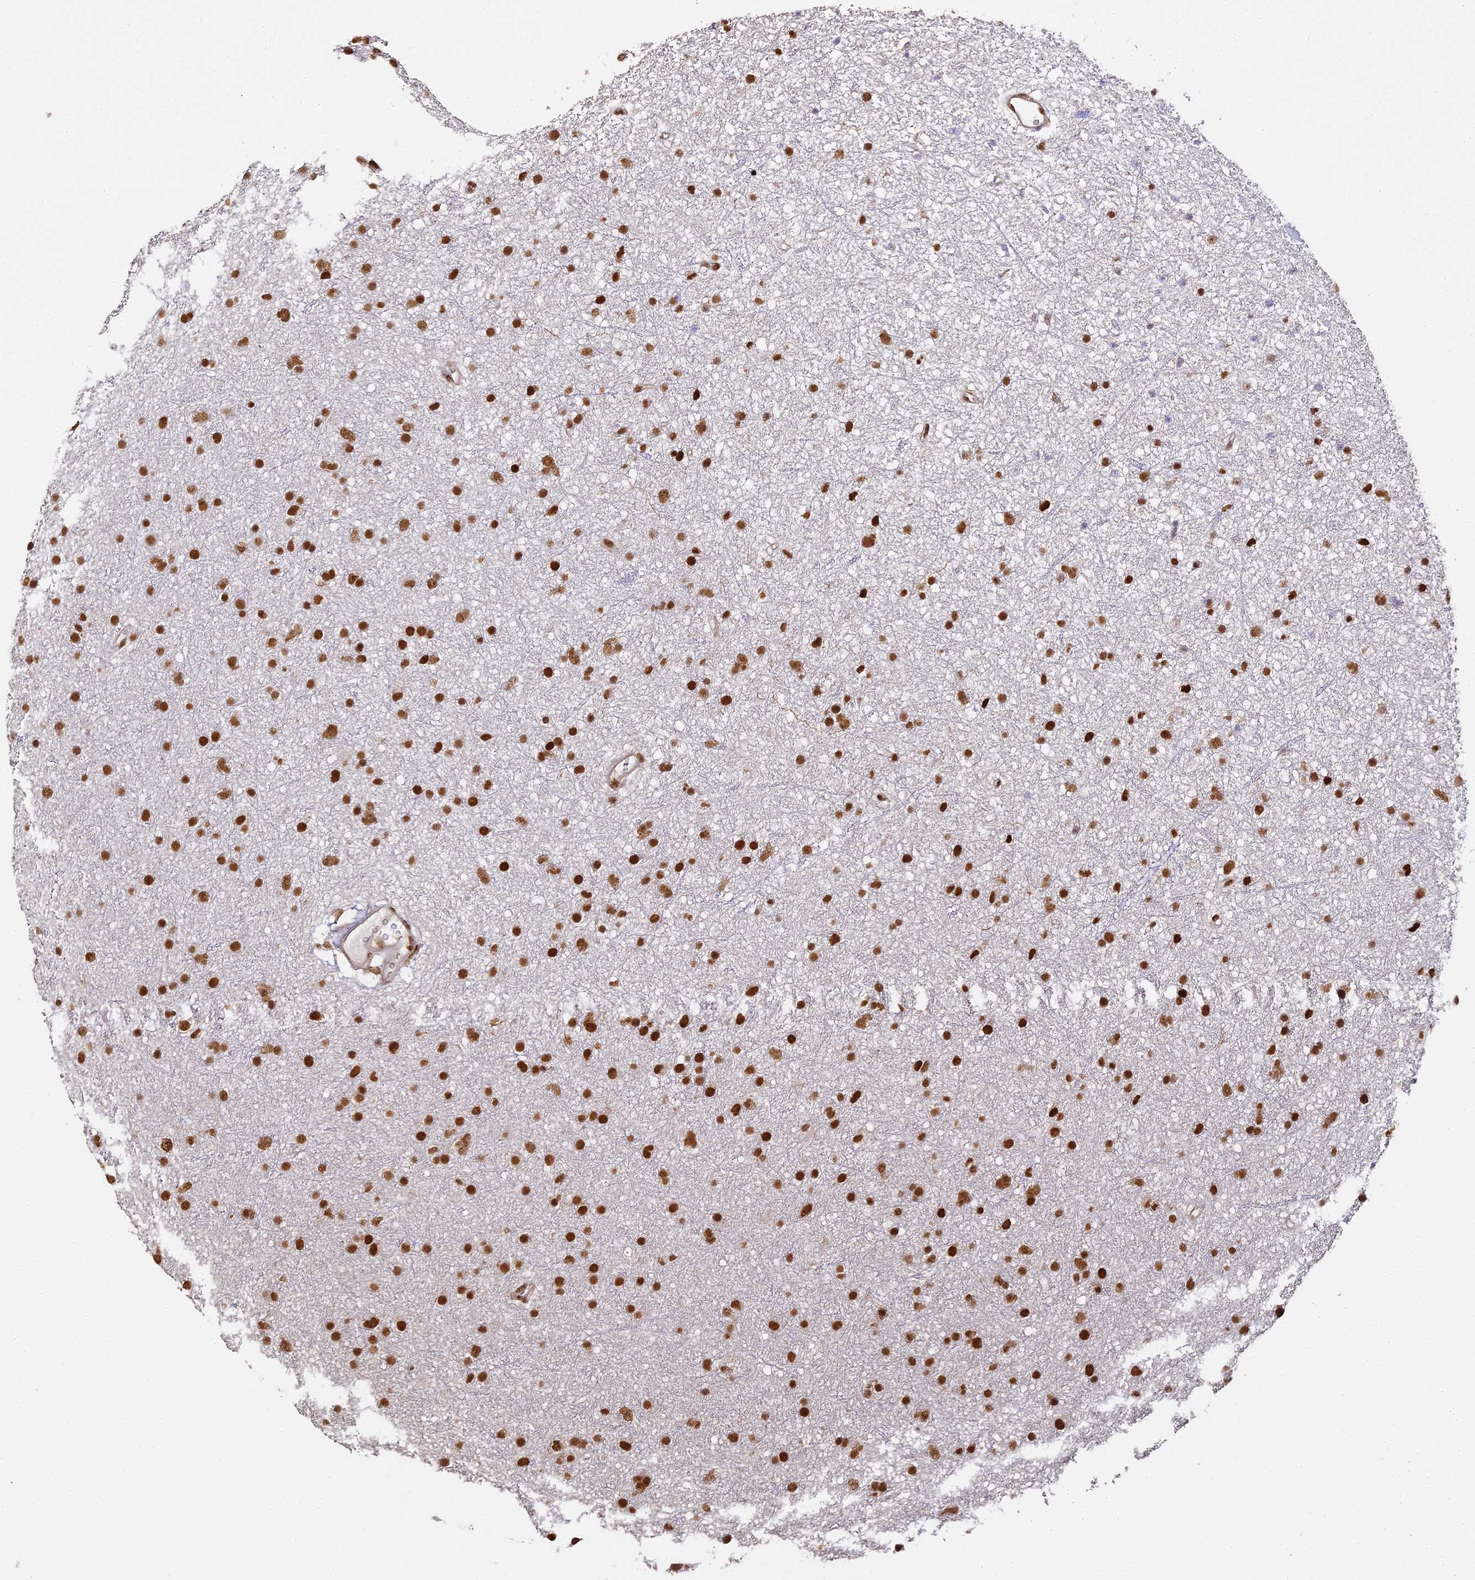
{"staining": {"intensity": "strong", "quantity": ">75%", "location": "nuclear"}, "tissue": "glioma", "cell_type": "Tumor cells", "image_type": "cancer", "snomed": [{"axis": "morphology", "description": "Glioma, malignant, Low grade"}, {"axis": "topography", "description": "Cerebral cortex"}], "caption": "The micrograph exhibits staining of malignant glioma (low-grade), revealing strong nuclear protein expression (brown color) within tumor cells.", "gene": "HNRNPA1", "patient": {"sex": "female", "age": 39}}